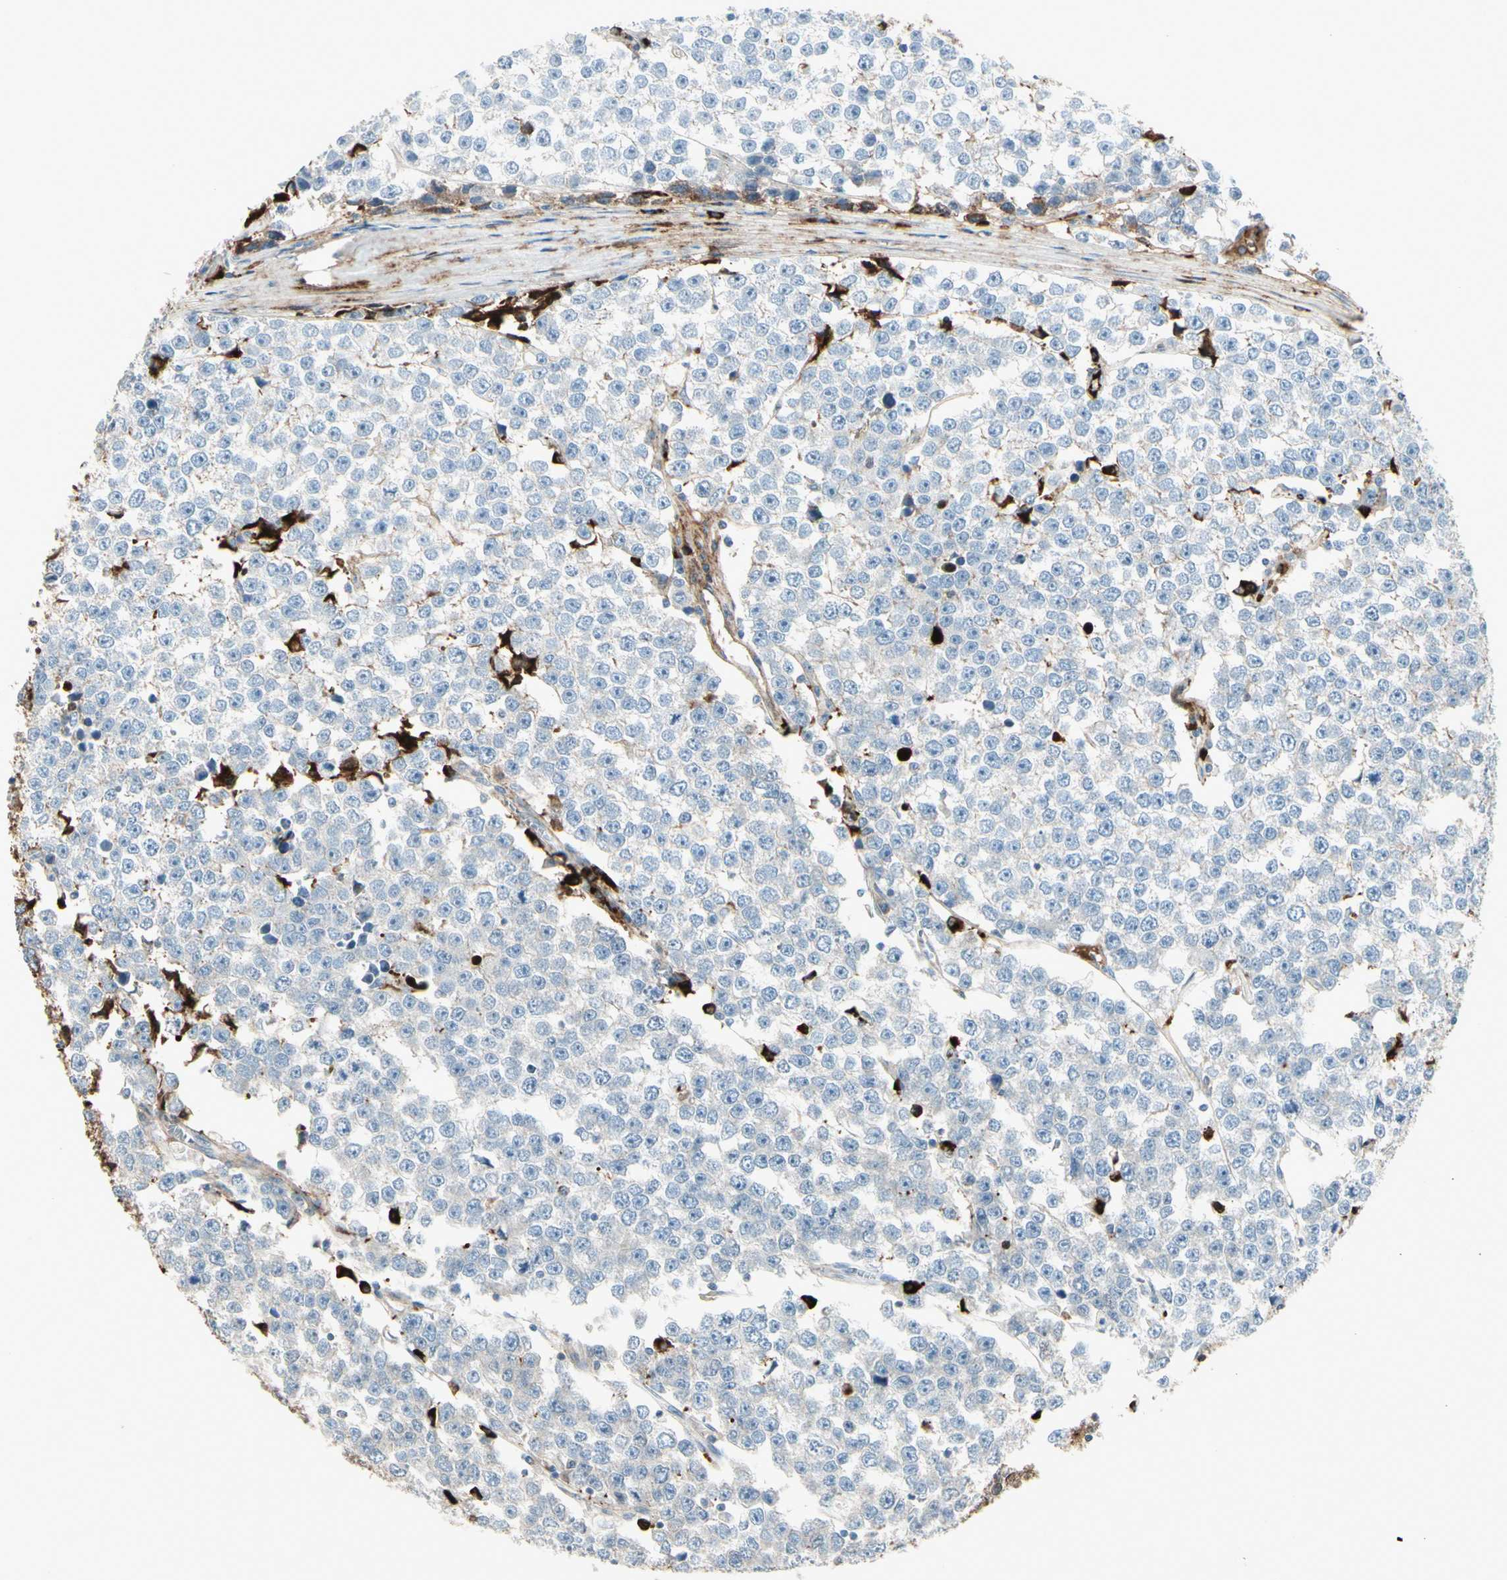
{"staining": {"intensity": "moderate", "quantity": "25%-75%", "location": "cytoplasmic/membranous"}, "tissue": "testis cancer", "cell_type": "Tumor cells", "image_type": "cancer", "snomed": [{"axis": "morphology", "description": "Seminoma, NOS"}, {"axis": "morphology", "description": "Carcinoma, Embryonal, NOS"}, {"axis": "topography", "description": "Testis"}], "caption": "A brown stain shows moderate cytoplasmic/membranous expression of a protein in human seminoma (testis) tumor cells.", "gene": "IGHG1", "patient": {"sex": "male", "age": 52}}